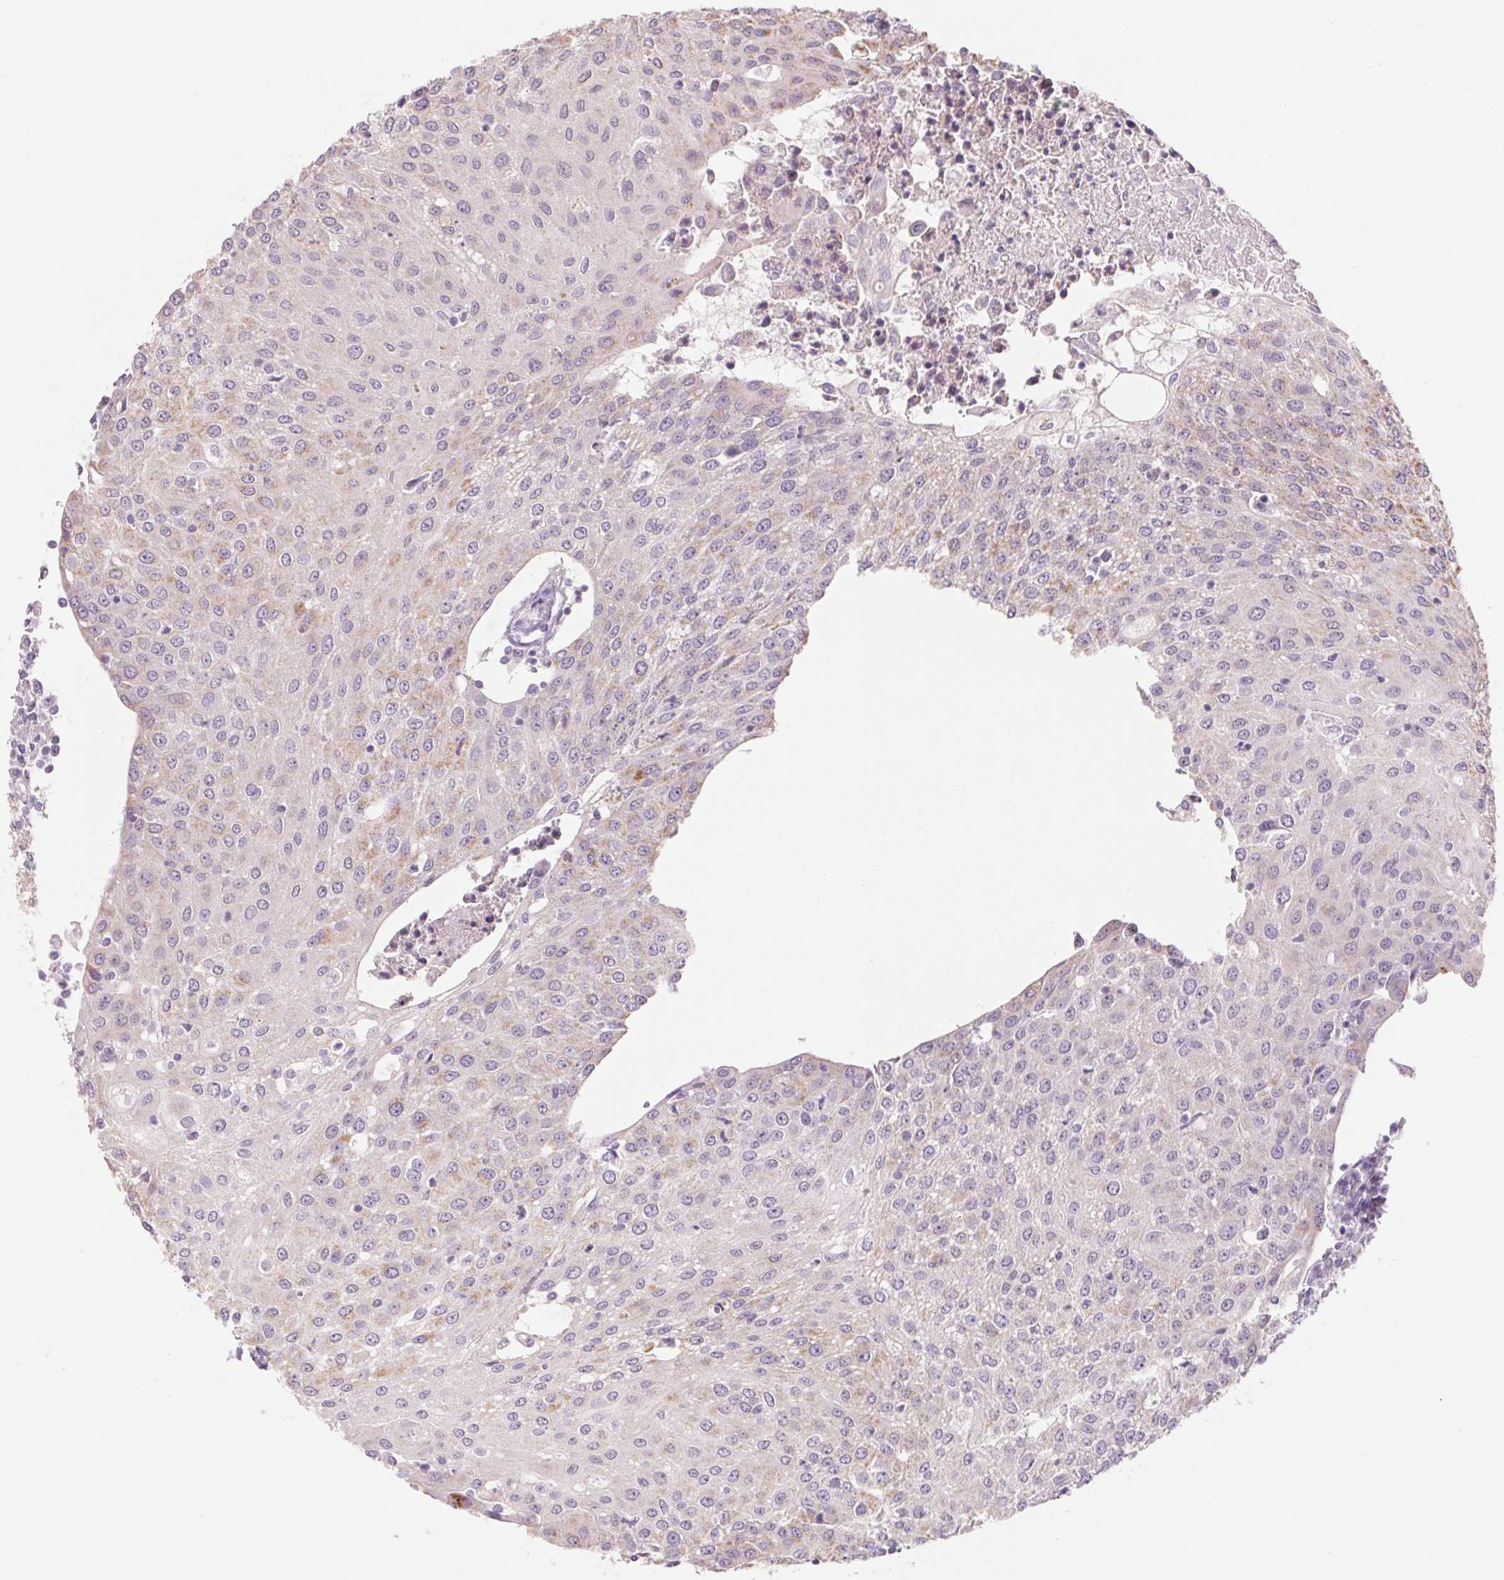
{"staining": {"intensity": "weak", "quantity": "<25%", "location": "cytoplasmic/membranous"}, "tissue": "urothelial cancer", "cell_type": "Tumor cells", "image_type": "cancer", "snomed": [{"axis": "morphology", "description": "Urothelial carcinoma, High grade"}, {"axis": "topography", "description": "Urinary bladder"}], "caption": "Tumor cells are negative for protein expression in human high-grade urothelial carcinoma. (Stains: DAB (3,3'-diaminobenzidine) immunohistochemistry (IHC) with hematoxylin counter stain, Microscopy: brightfield microscopy at high magnification).", "gene": "POU1F1", "patient": {"sex": "female", "age": 85}}